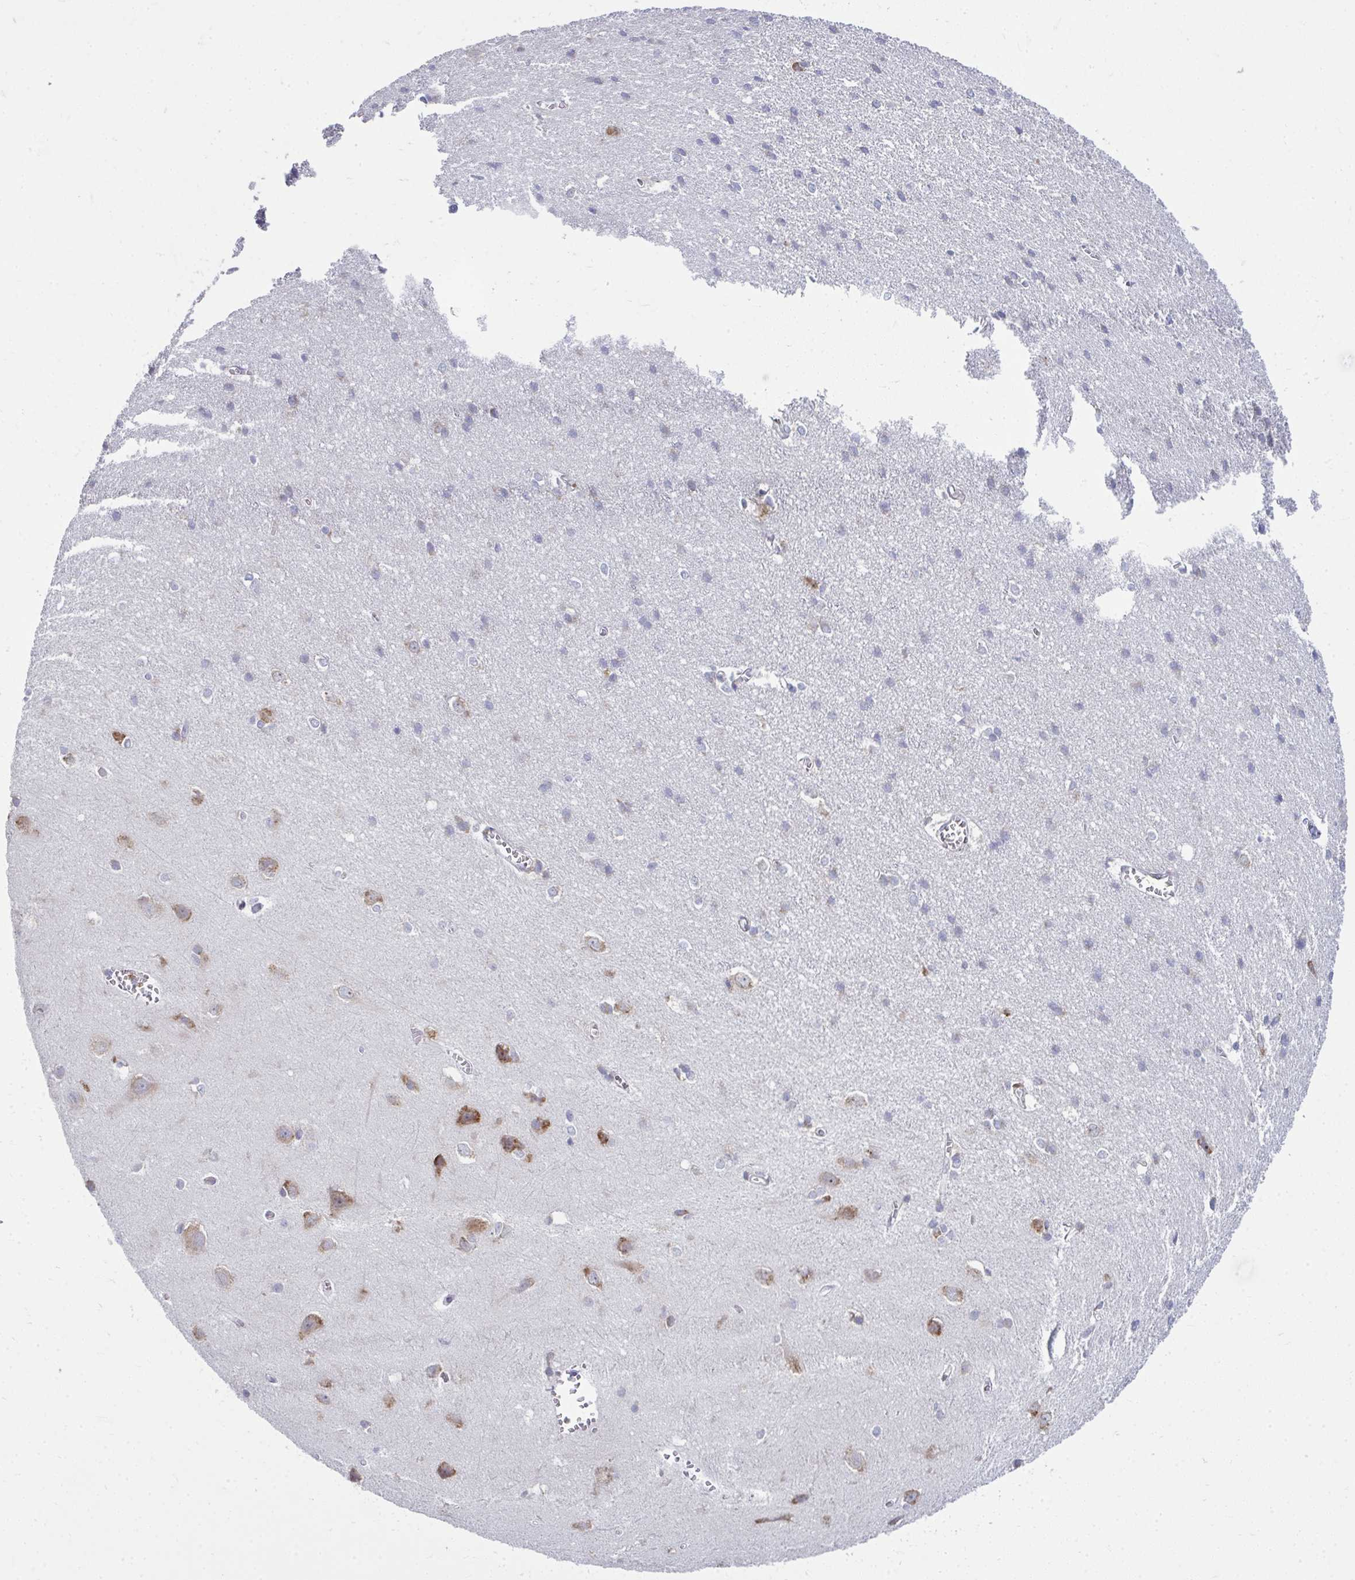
{"staining": {"intensity": "negative", "quantity": "none", "location": "none"}, "tissue": "cerebral cortex", "cell_type": "Endothelial cells", "image_type": "normal", "snomed": [{"axis": "morphology", "description": "Normal tissue, NOS"}, {"axis": "topography", "description": "Cerebral cortex"}], "caption": "Photomicrograph shows no protein positivity in endothelial cells of unremarkable cerebral cortex.", "gene": "GFPT2", "patient": {"sex": "male", "age": 37}}